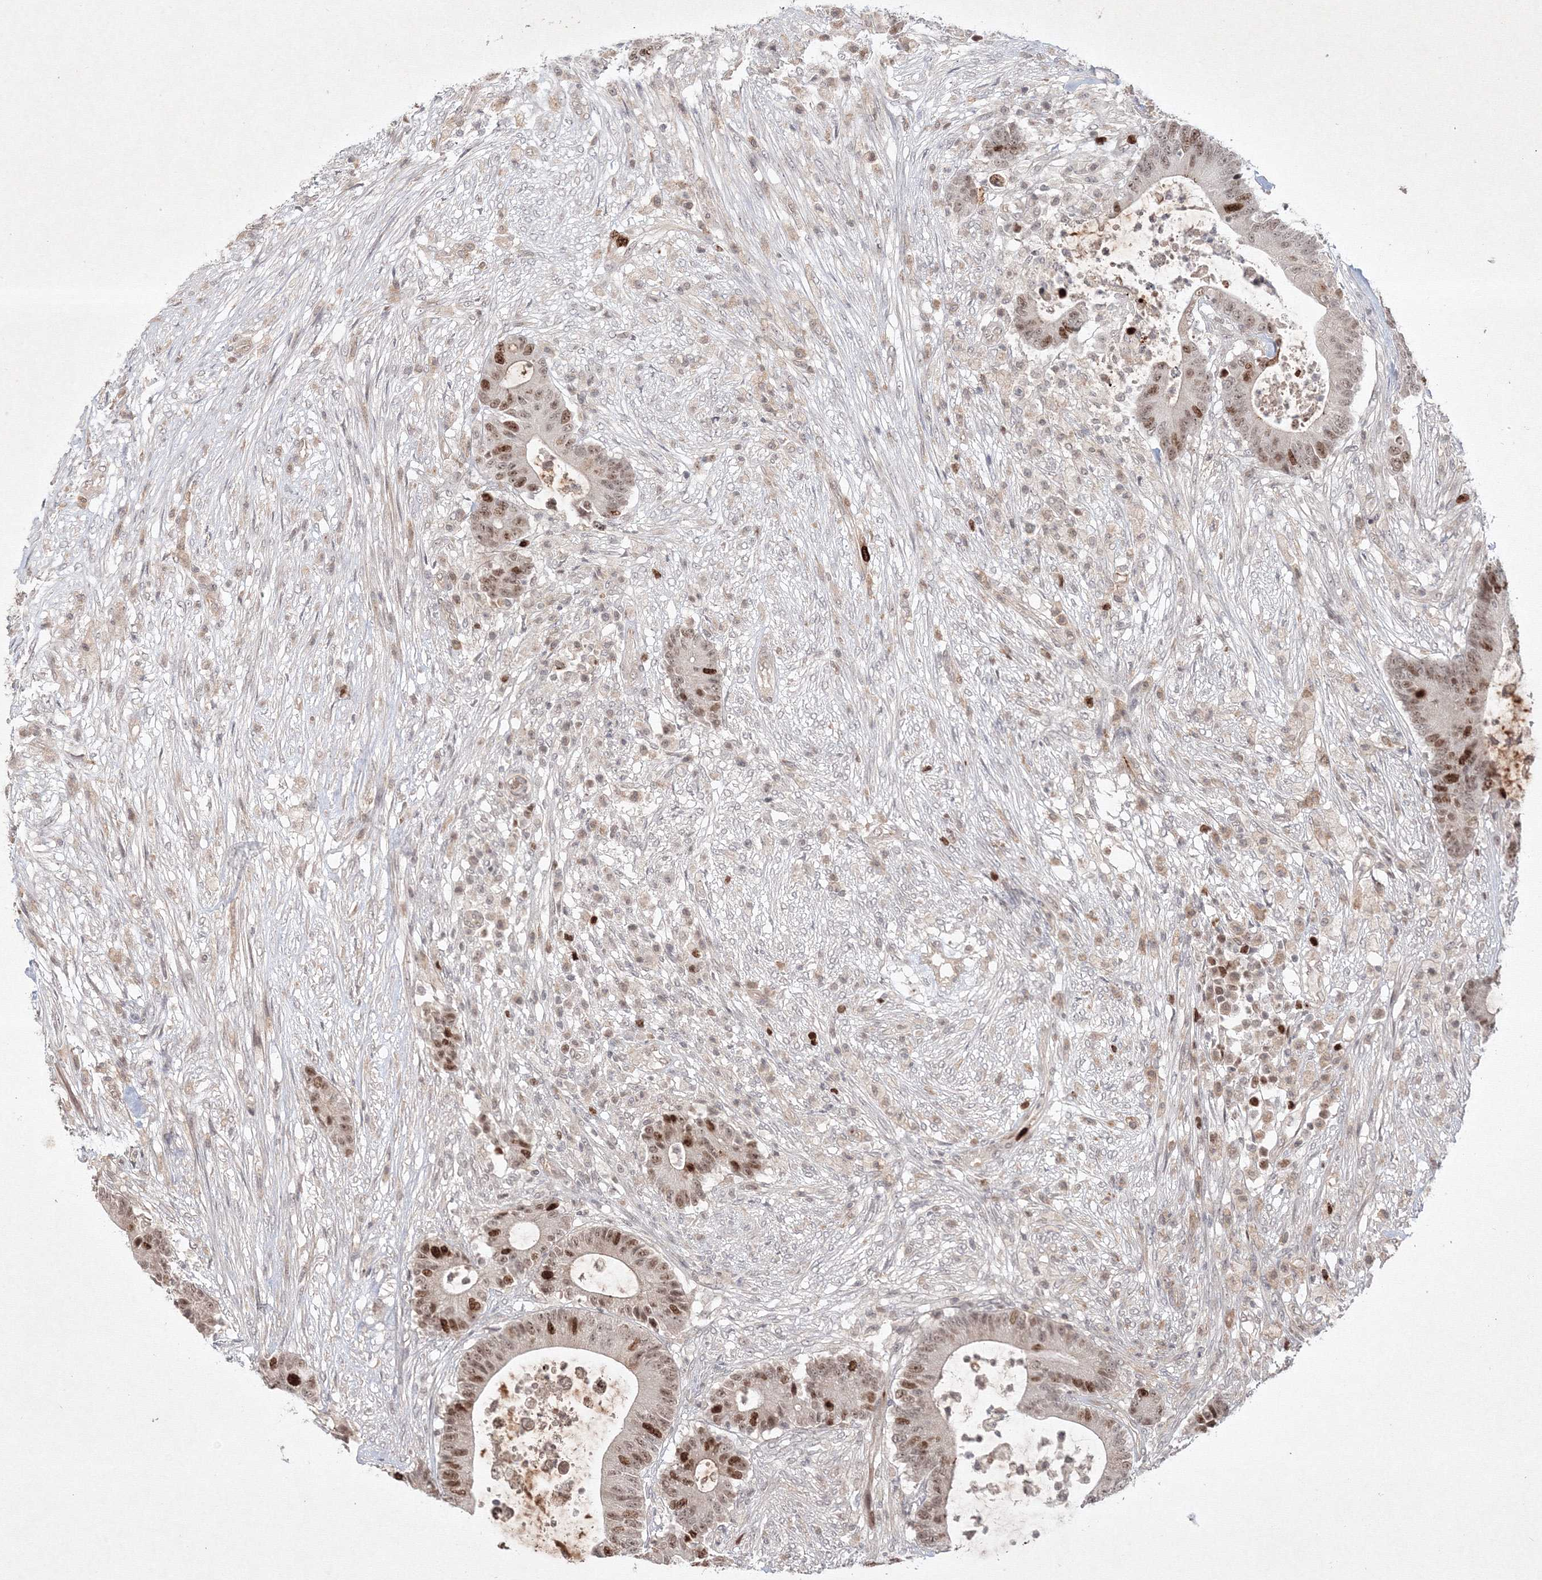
{"staining": {"intensity": "moderate", "quantity": ">75%", "location": "nuclear"}, "tissue": "colorectal cancer", "cell_type": "Tumor cells", "image_type": "cancer", "snomed": [{"axis": "morphology", "description": "Adenocarcinoma, NOS"}, {"axis": "topography", "description": "Colon"}], "caption": "High-power microscopy captured an immunohistochemistry (IHC) micrograph of colorectal cancer (adenocarcinoma), revealing moderate nuclear expression in about >75% of tumor cells.", "gene": "KIF20A", "patient": {"sex": "female", "age": 84}}